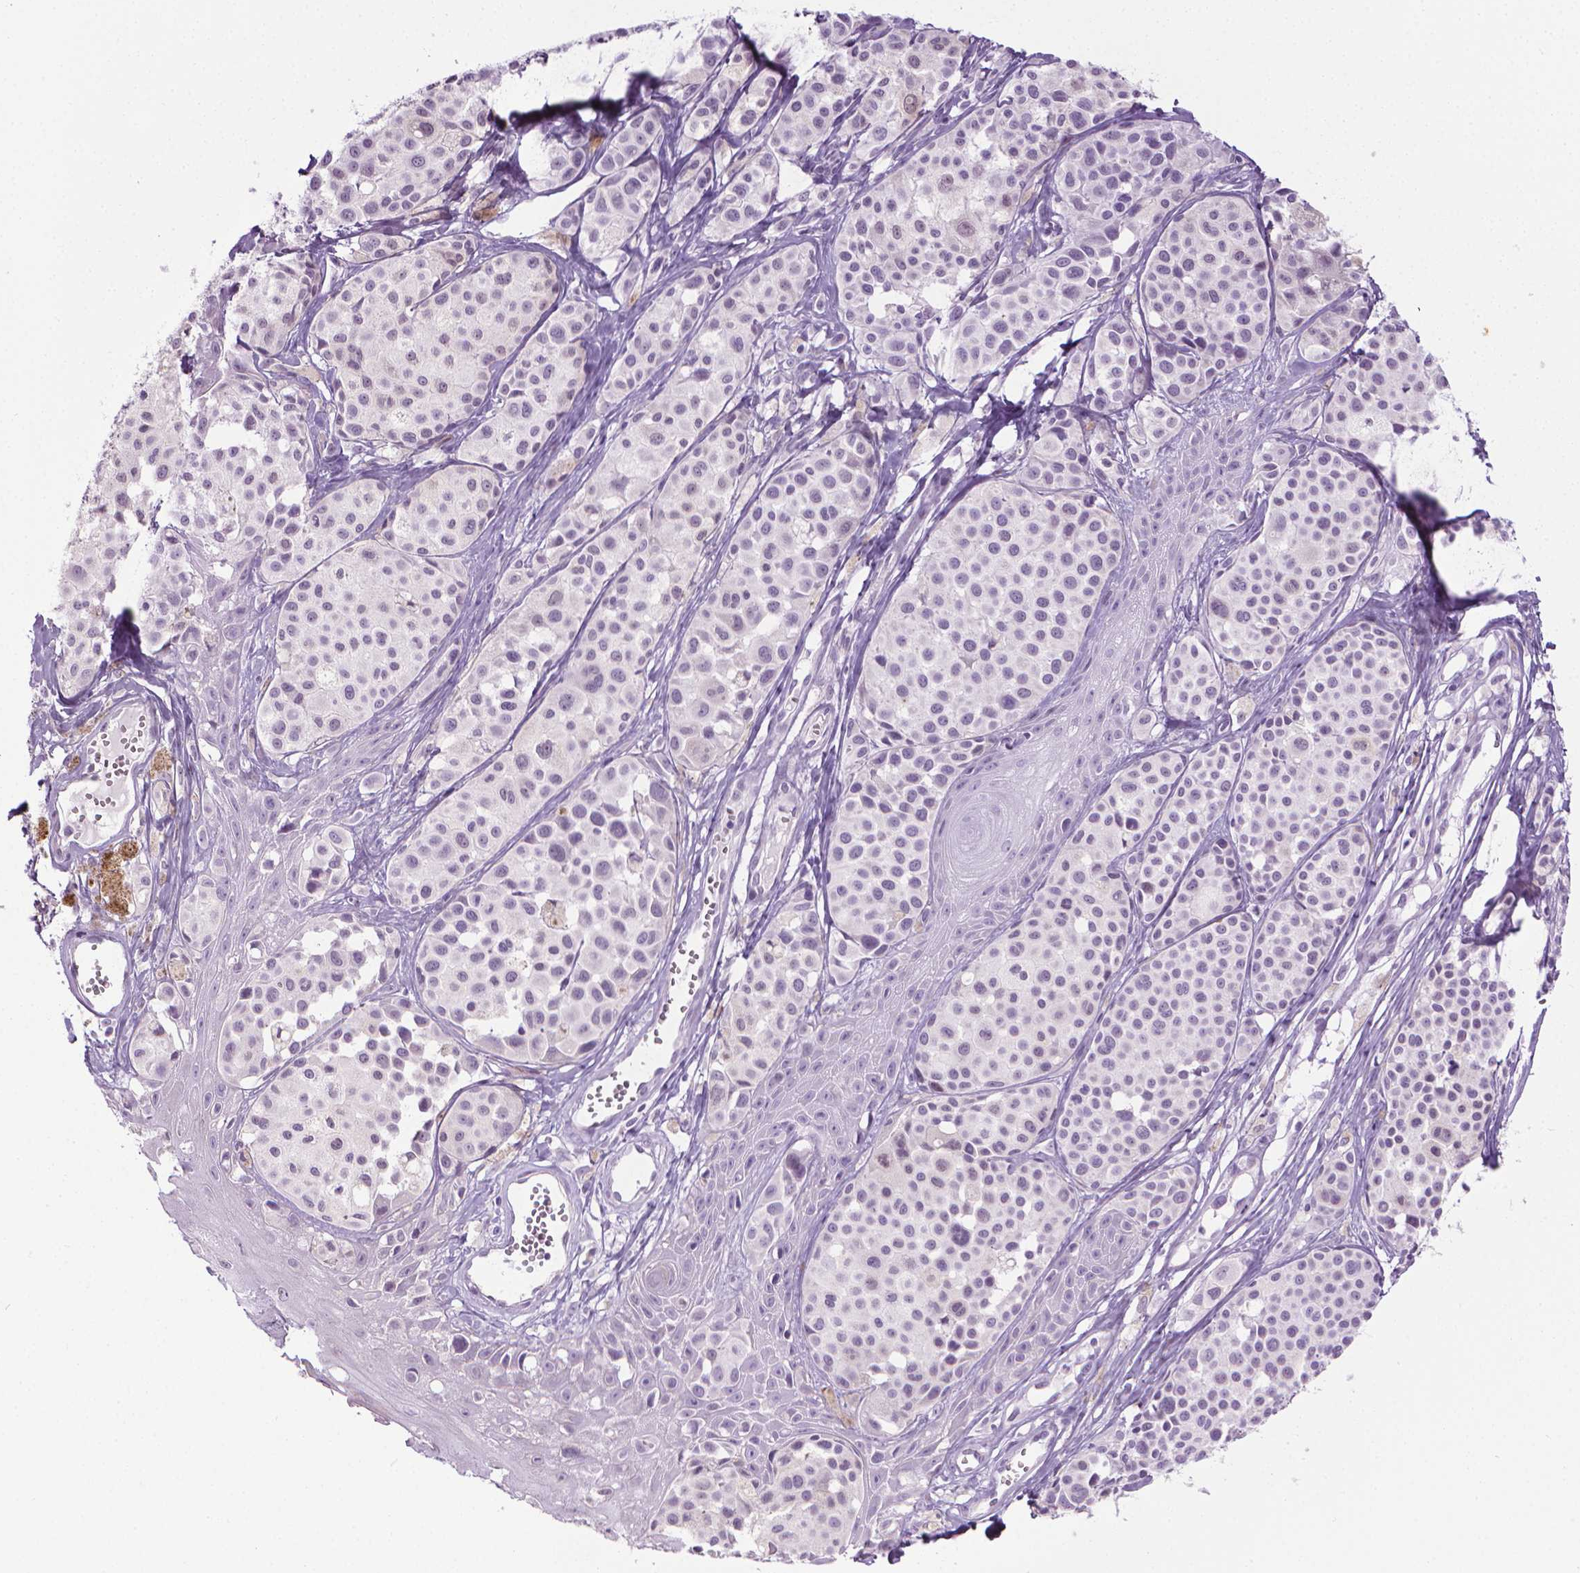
{"staining": {"intensity": "negative", "quantity": "none", "location": "none"}, "tissue": "melanoma", "cell_type": "Tumor cells", "image_type": "cancer", "snomed": [{"axis": "morphology", "description": "Malignant melanoma, NOS"}, {"axis": "topography", "description": "Skin"}], "caption": "Tumor cells show no significant expression in malignant melanoma.", "gene": "DNAI7", "patient": {"sex": "male", "age": 77}}